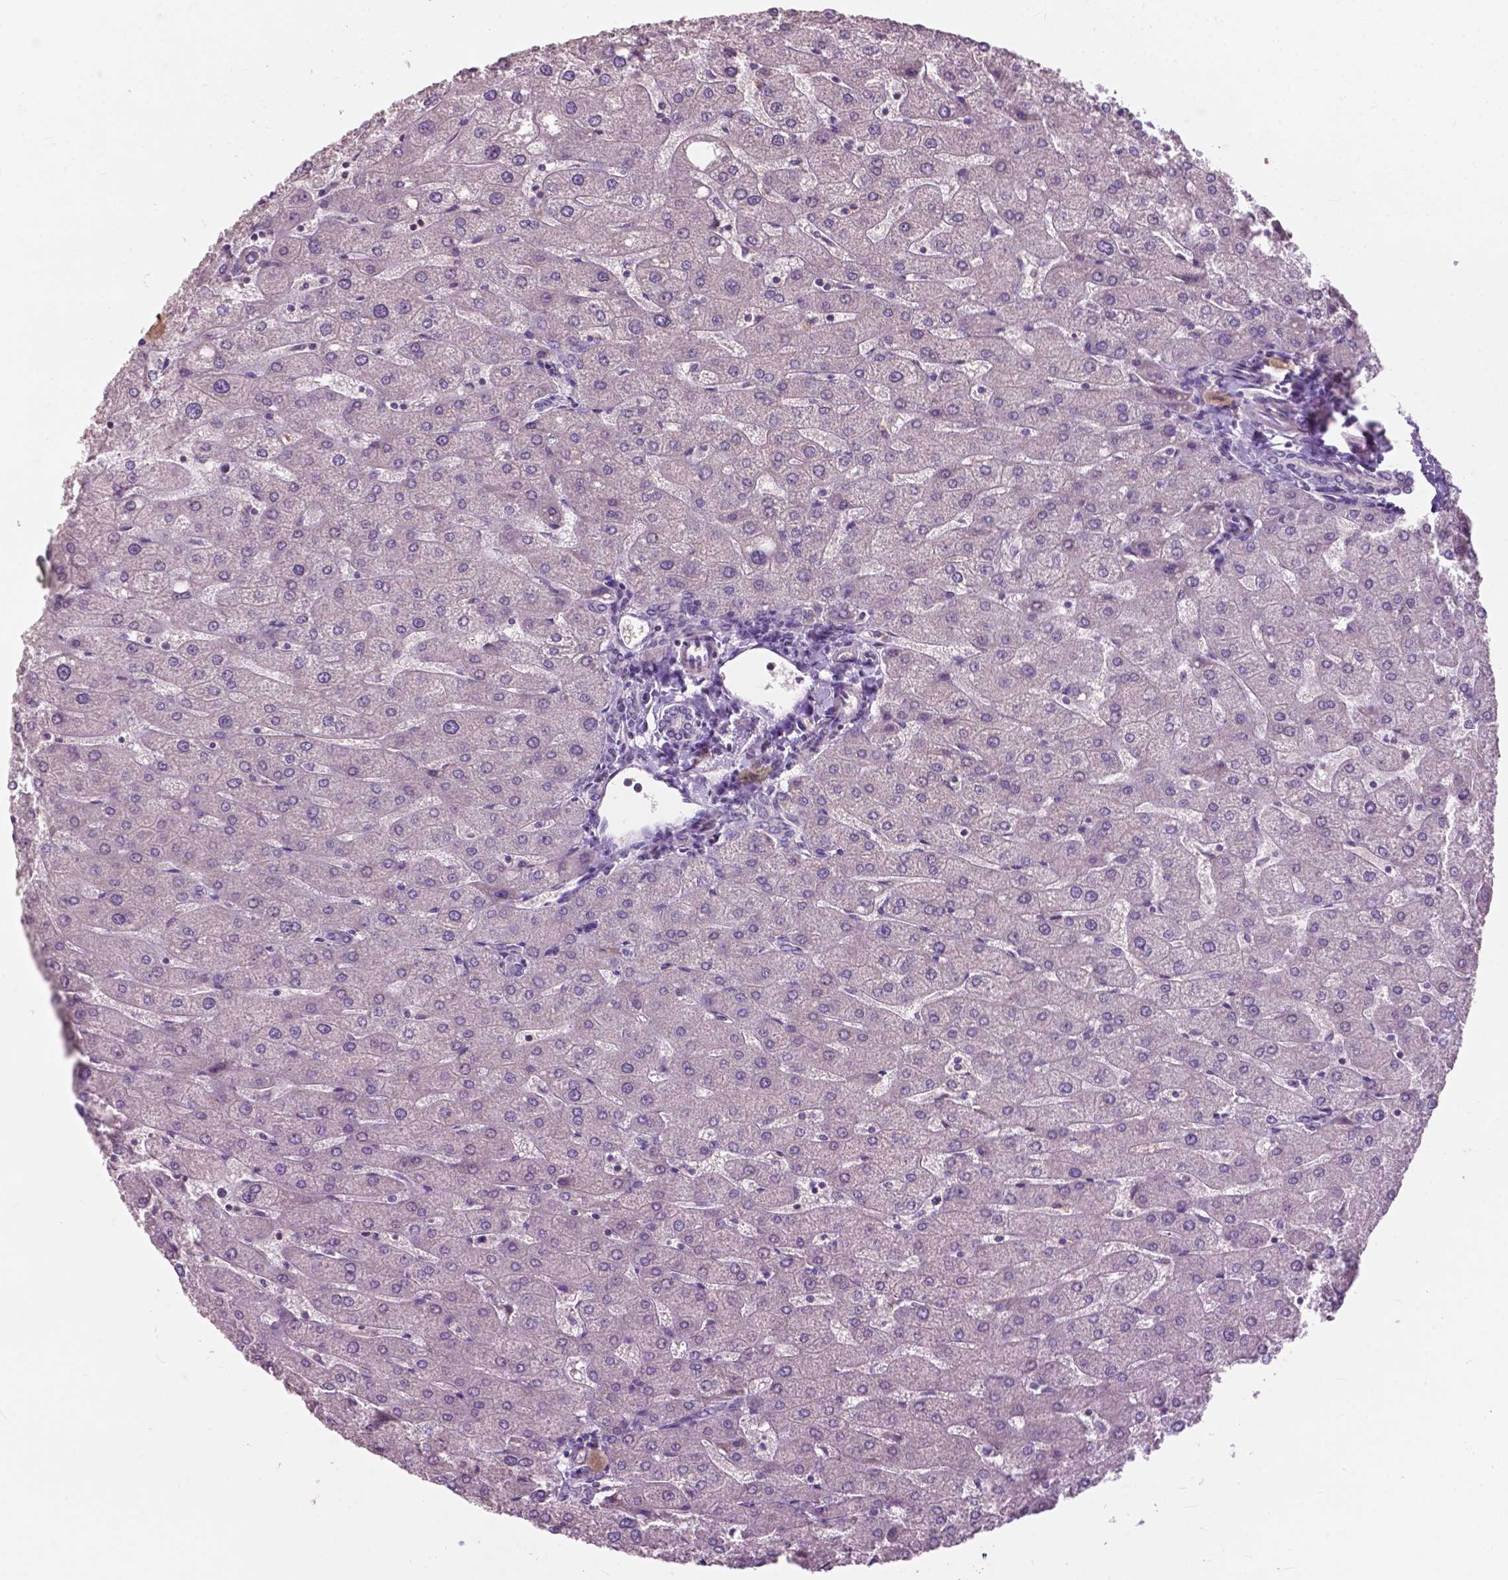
{"staining": {"intensity": "negative", "quantity": "none", "location": "none"}, "tissue": "liver", "cell_type": "Cholangiocytes", "image_type": "normal", "snomed": [{"axis": "morphology", "description": "Normal tissue, NOS"}, {"axis": "topography", "description": "Liver"}], "caption": "IHC image of benign human liver stained for a protein (brown), which shows no positivity in cholangiocytes. The staining is performed using DAB brown chromogen with nuclei counter-stained in using hematoxylin.", "gene": "NDUFS1", "patient": {"sex": "male", "age": 67}}